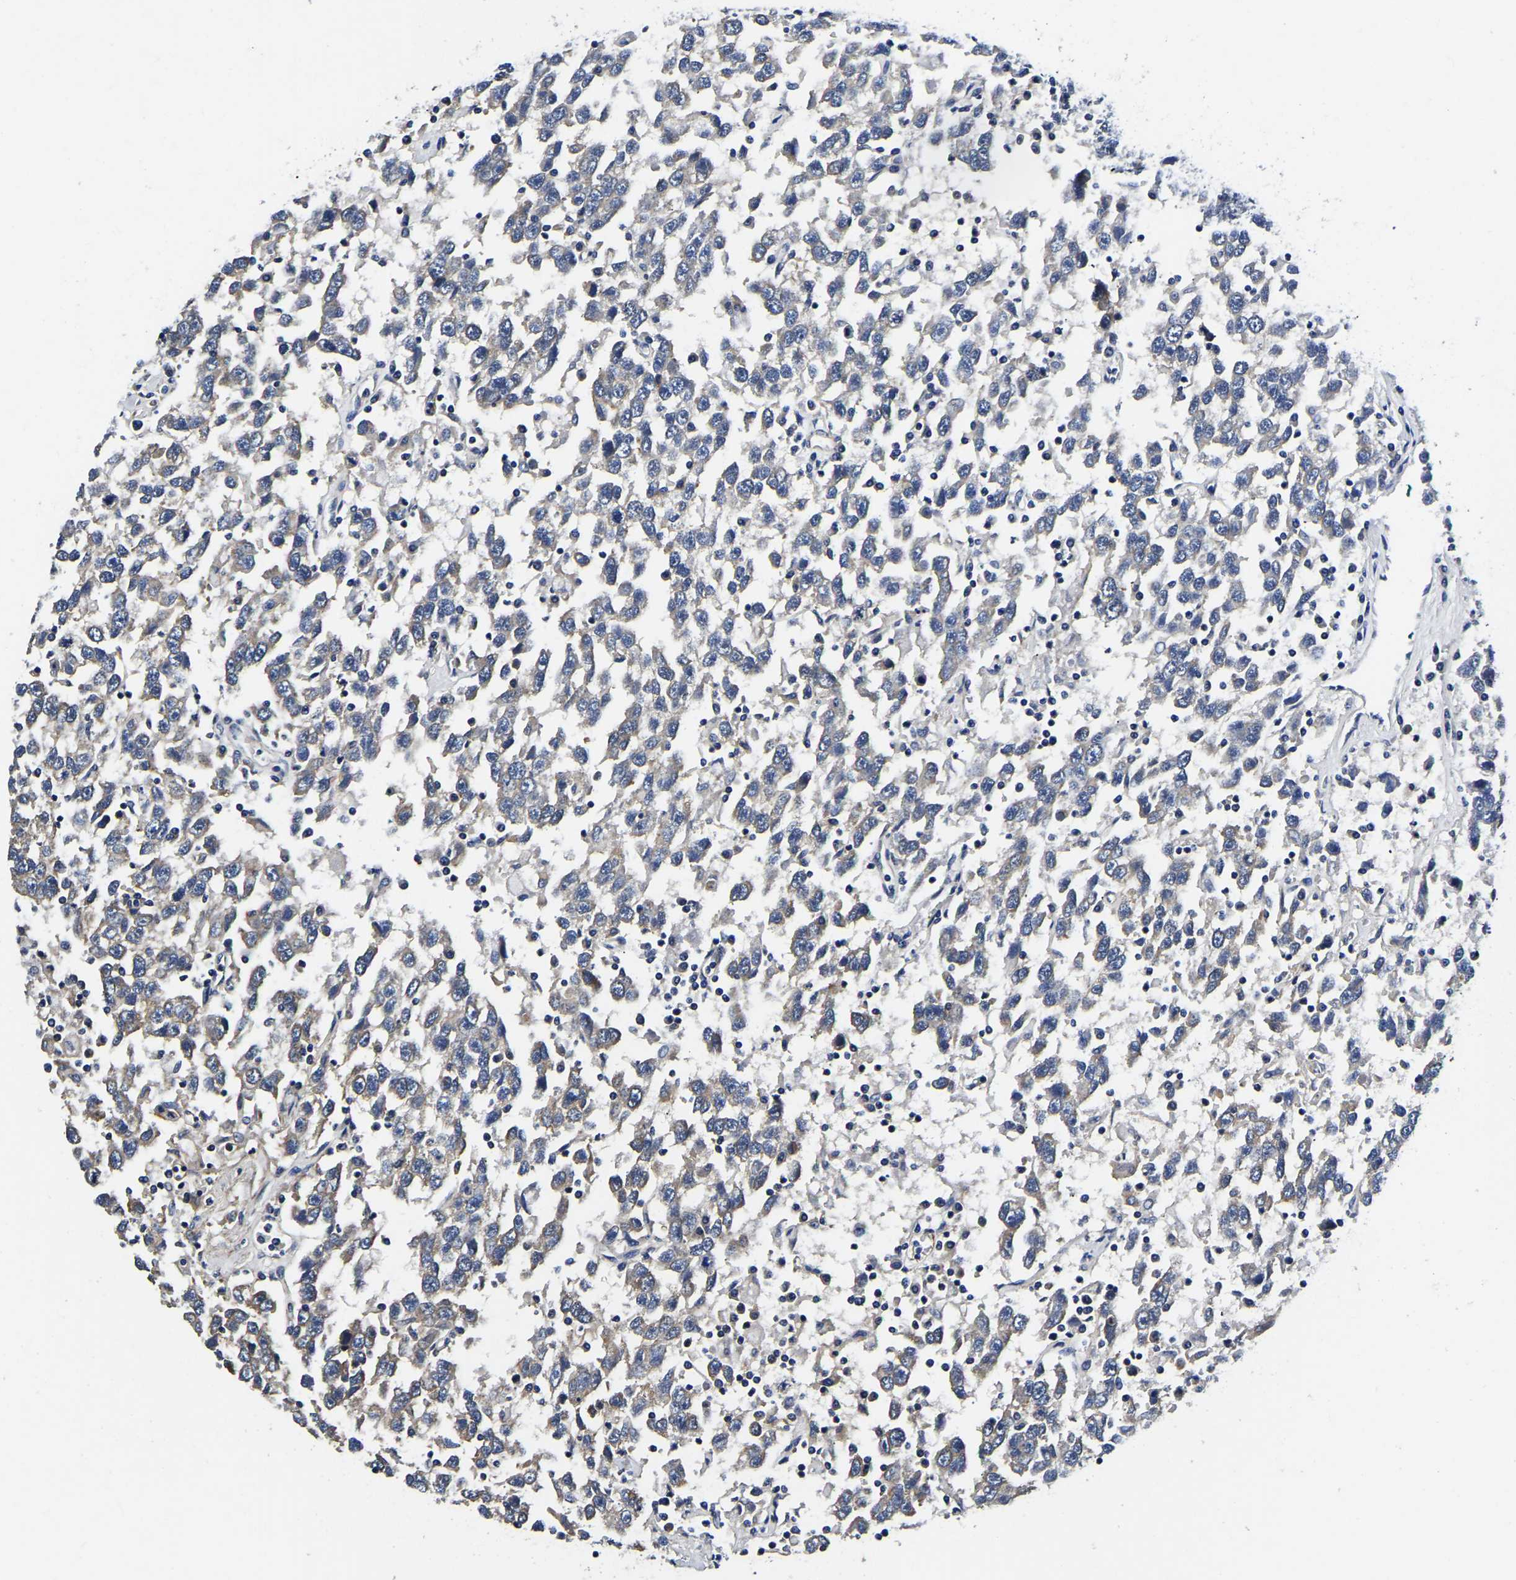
{"staining": {"intensity": "negative", "quantity": "none", "location": "none"}, "tissue": "testis cancer", "cell_type": "Tumor cells", "image_type": "cancer", "snomed": [{"axis": "morphology", "description": "Seminoma, NOS"}, {"axis": "topography", "description": "Testis"}], "caption": "A photomicrograph of human seminoma (testis) is negative for staining in tumor cells. The staining was performed using DAB to visualize the protein expression in brown, while the nuclei were stained in blue with hematoxylin (Magnification: 20x).", "gene": "KCTD17", "patient": {"sex": "male", "age": 41}}